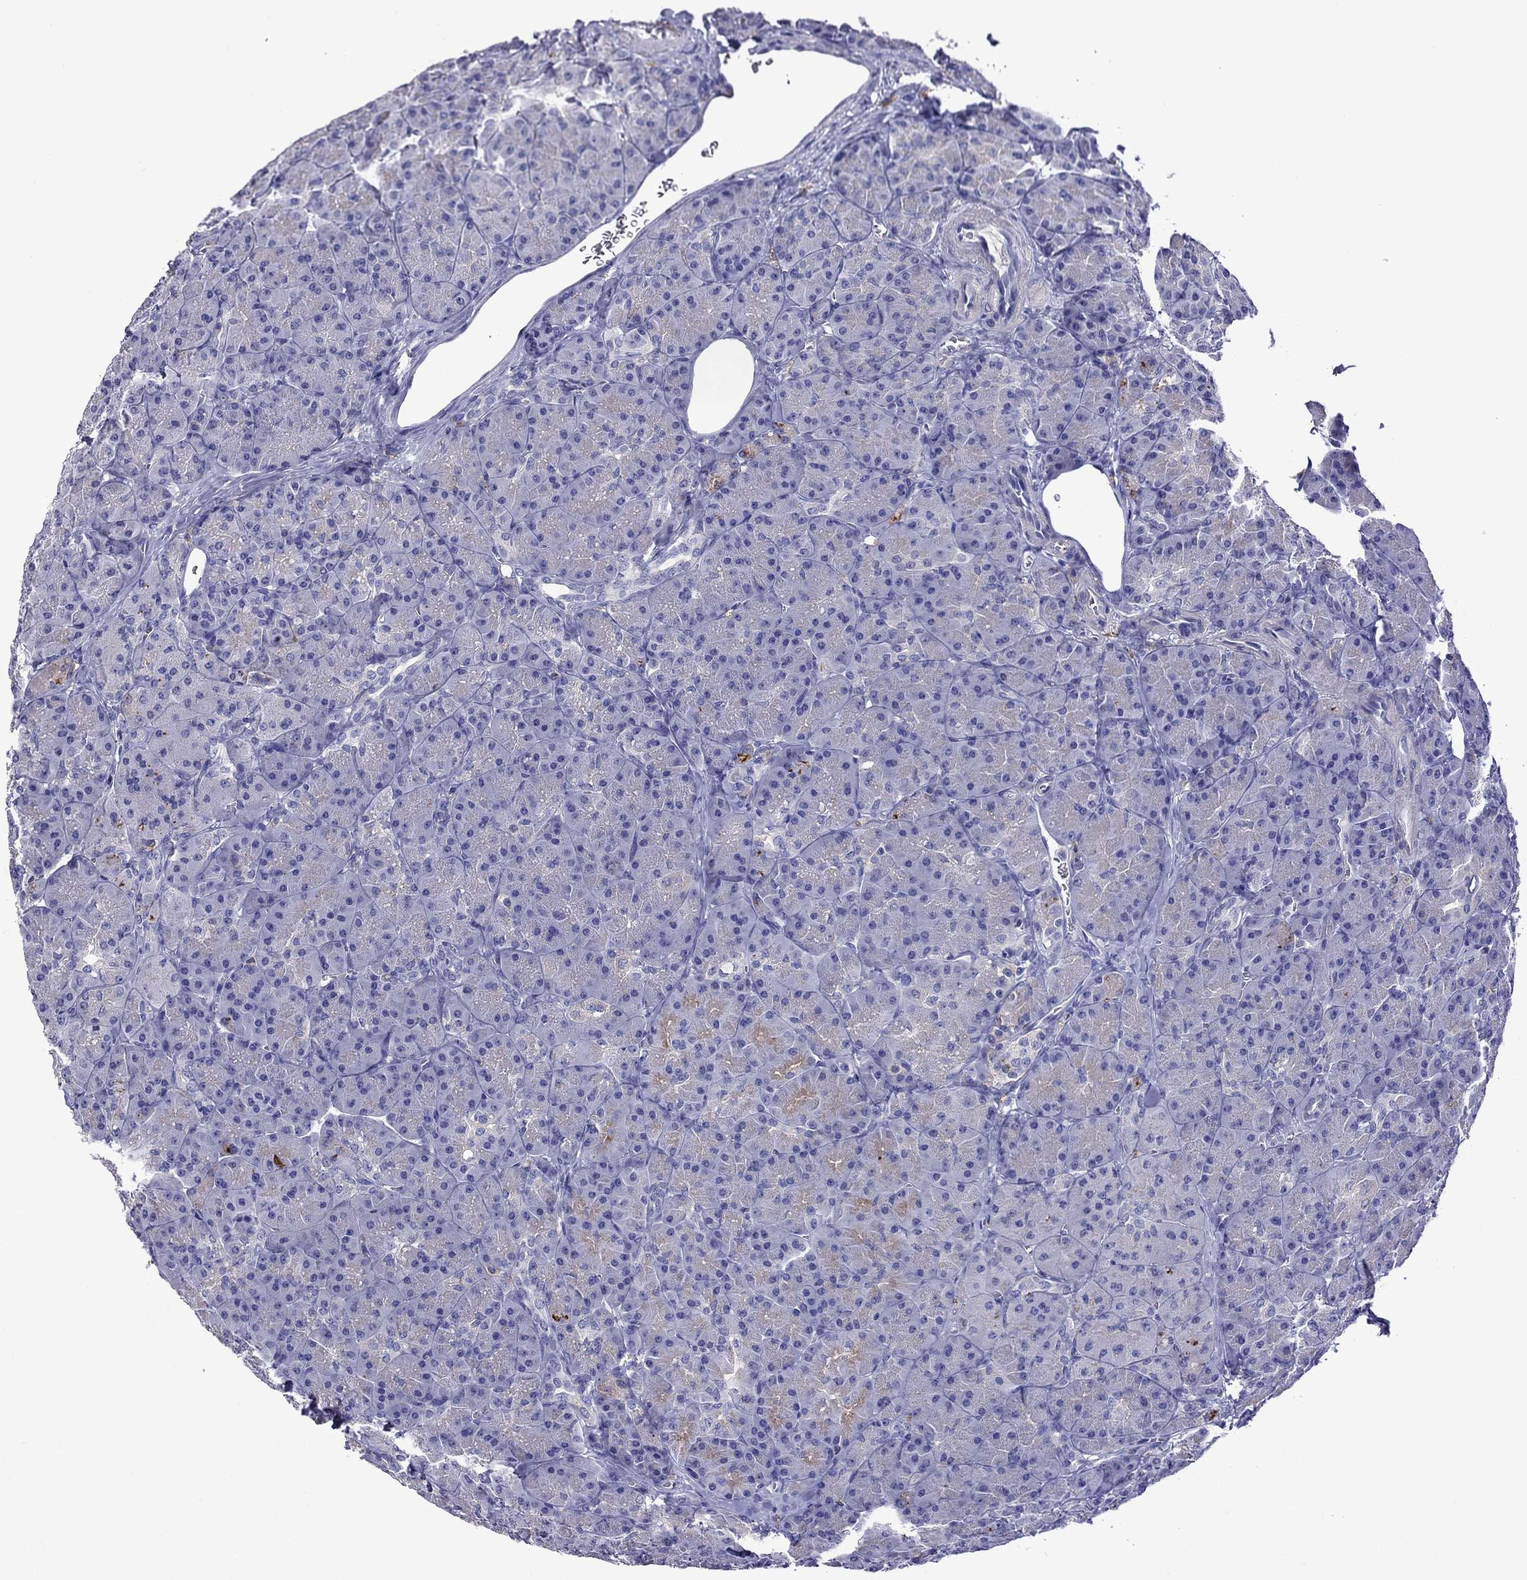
{"staining": {"intensity": "negative", "quantity": "none", "location": "none"}, "tissue": "pancreas", "cell_type": "Exocrine glandular cells", "image_type": "normal", "snomed": [{"axis": "morphology", "description": "Normal tissue, NOS"}, {"axis": "topography", "description": "Pancreas"}], "caption": "This is an IHC histopathology image of unremarkable pancreas. There is no positivity in exocrine glandular cells.", "gene": "STAR", "patient": {"sex": "male", "age": 57}}